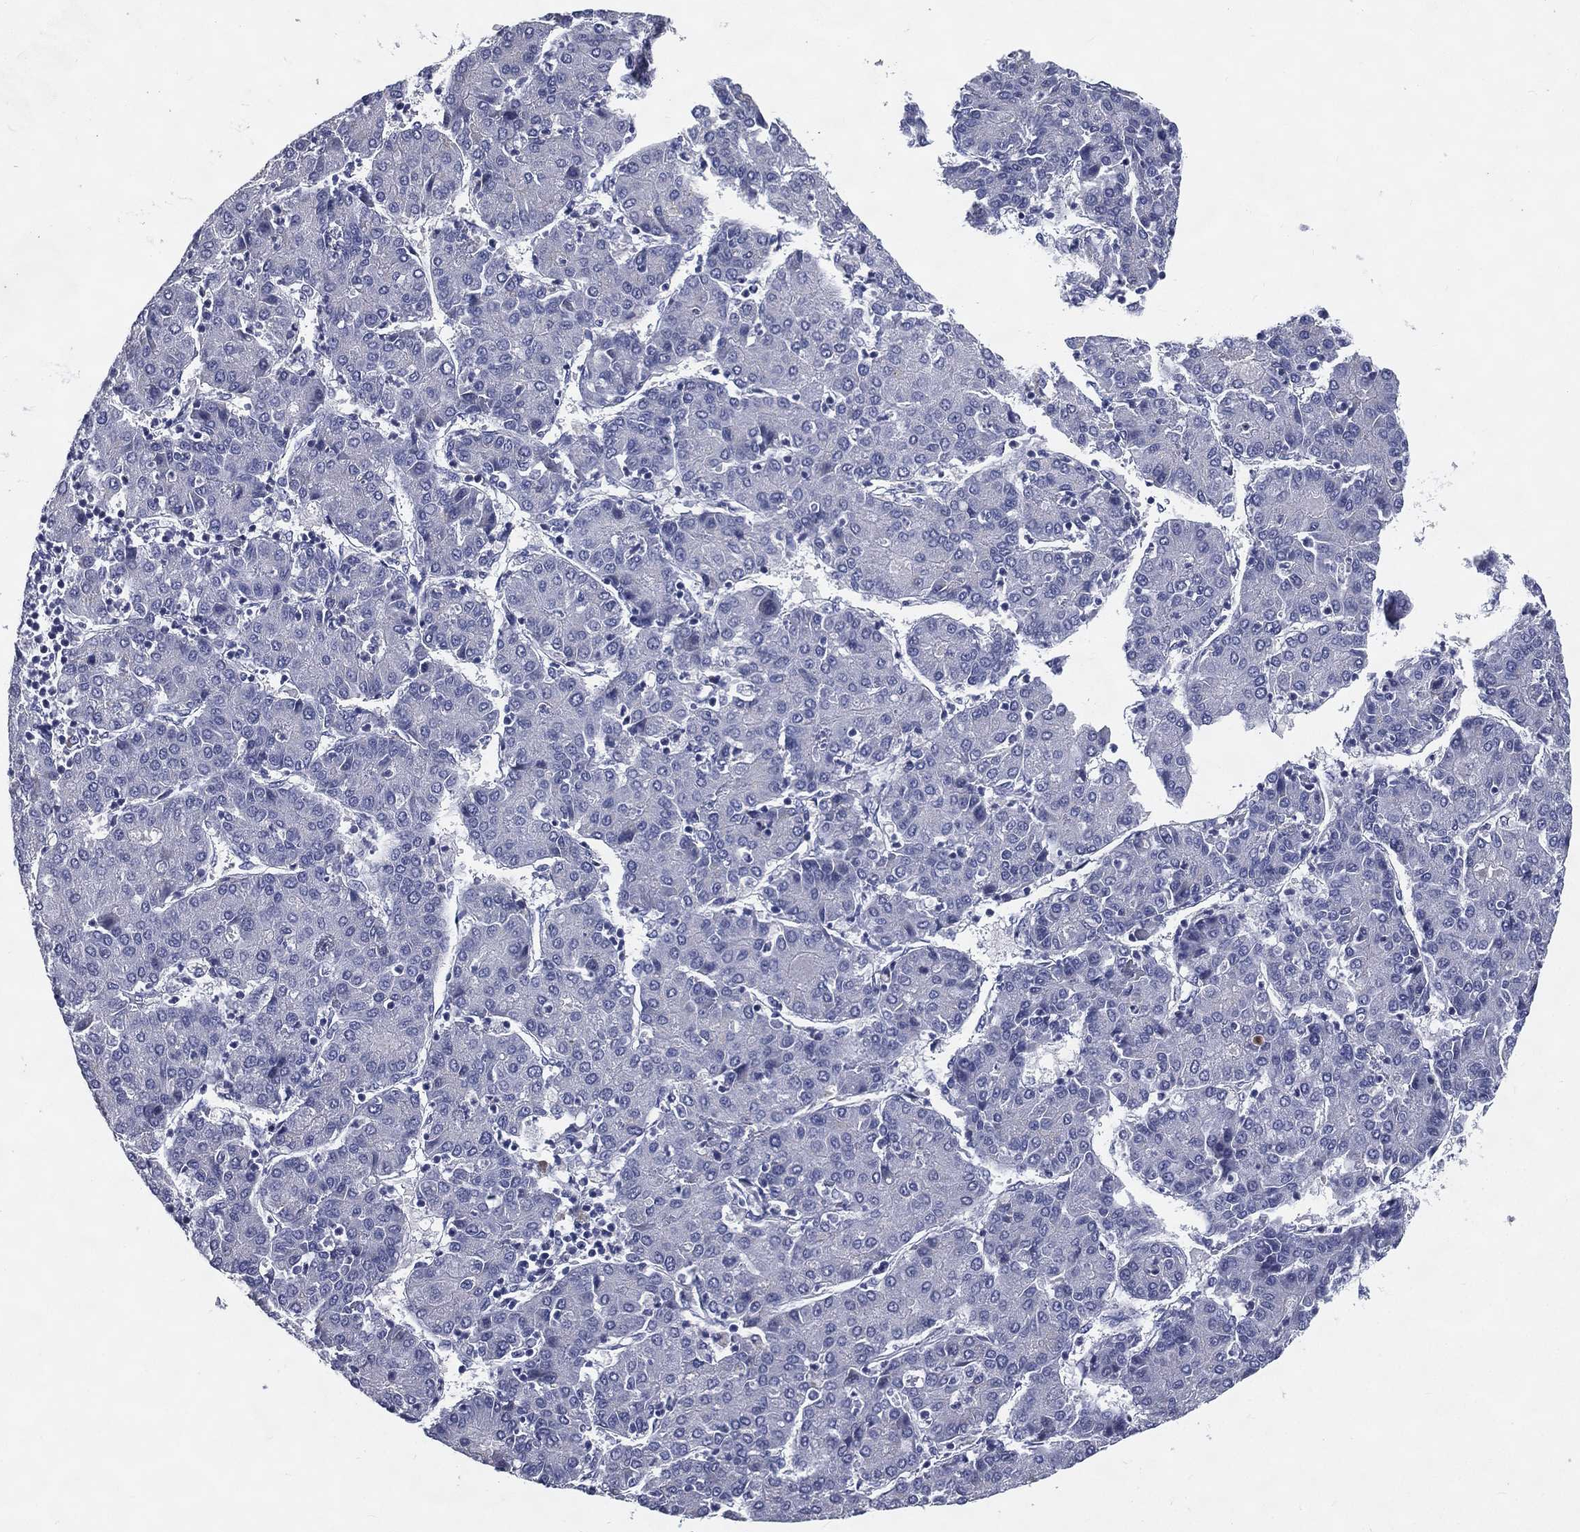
{"staining": {"intensity": "negative", "quantity": "none", "location": "none"}, "tissue": "liver cancer", "cell_type": "Tumor cells", "image_type": "cancer", "snomed": [{"axis": "morphology", "description": "Carcinoma, Hepatocellular, NOS"}, {"axis": "topography", "description": "Liver"}], "caption": "Tumor cells are negative for protein expression in human liver hepatocellular carcinoma.", "gene": "IFT27", "patient": {"sex": "male", "age": 65}}